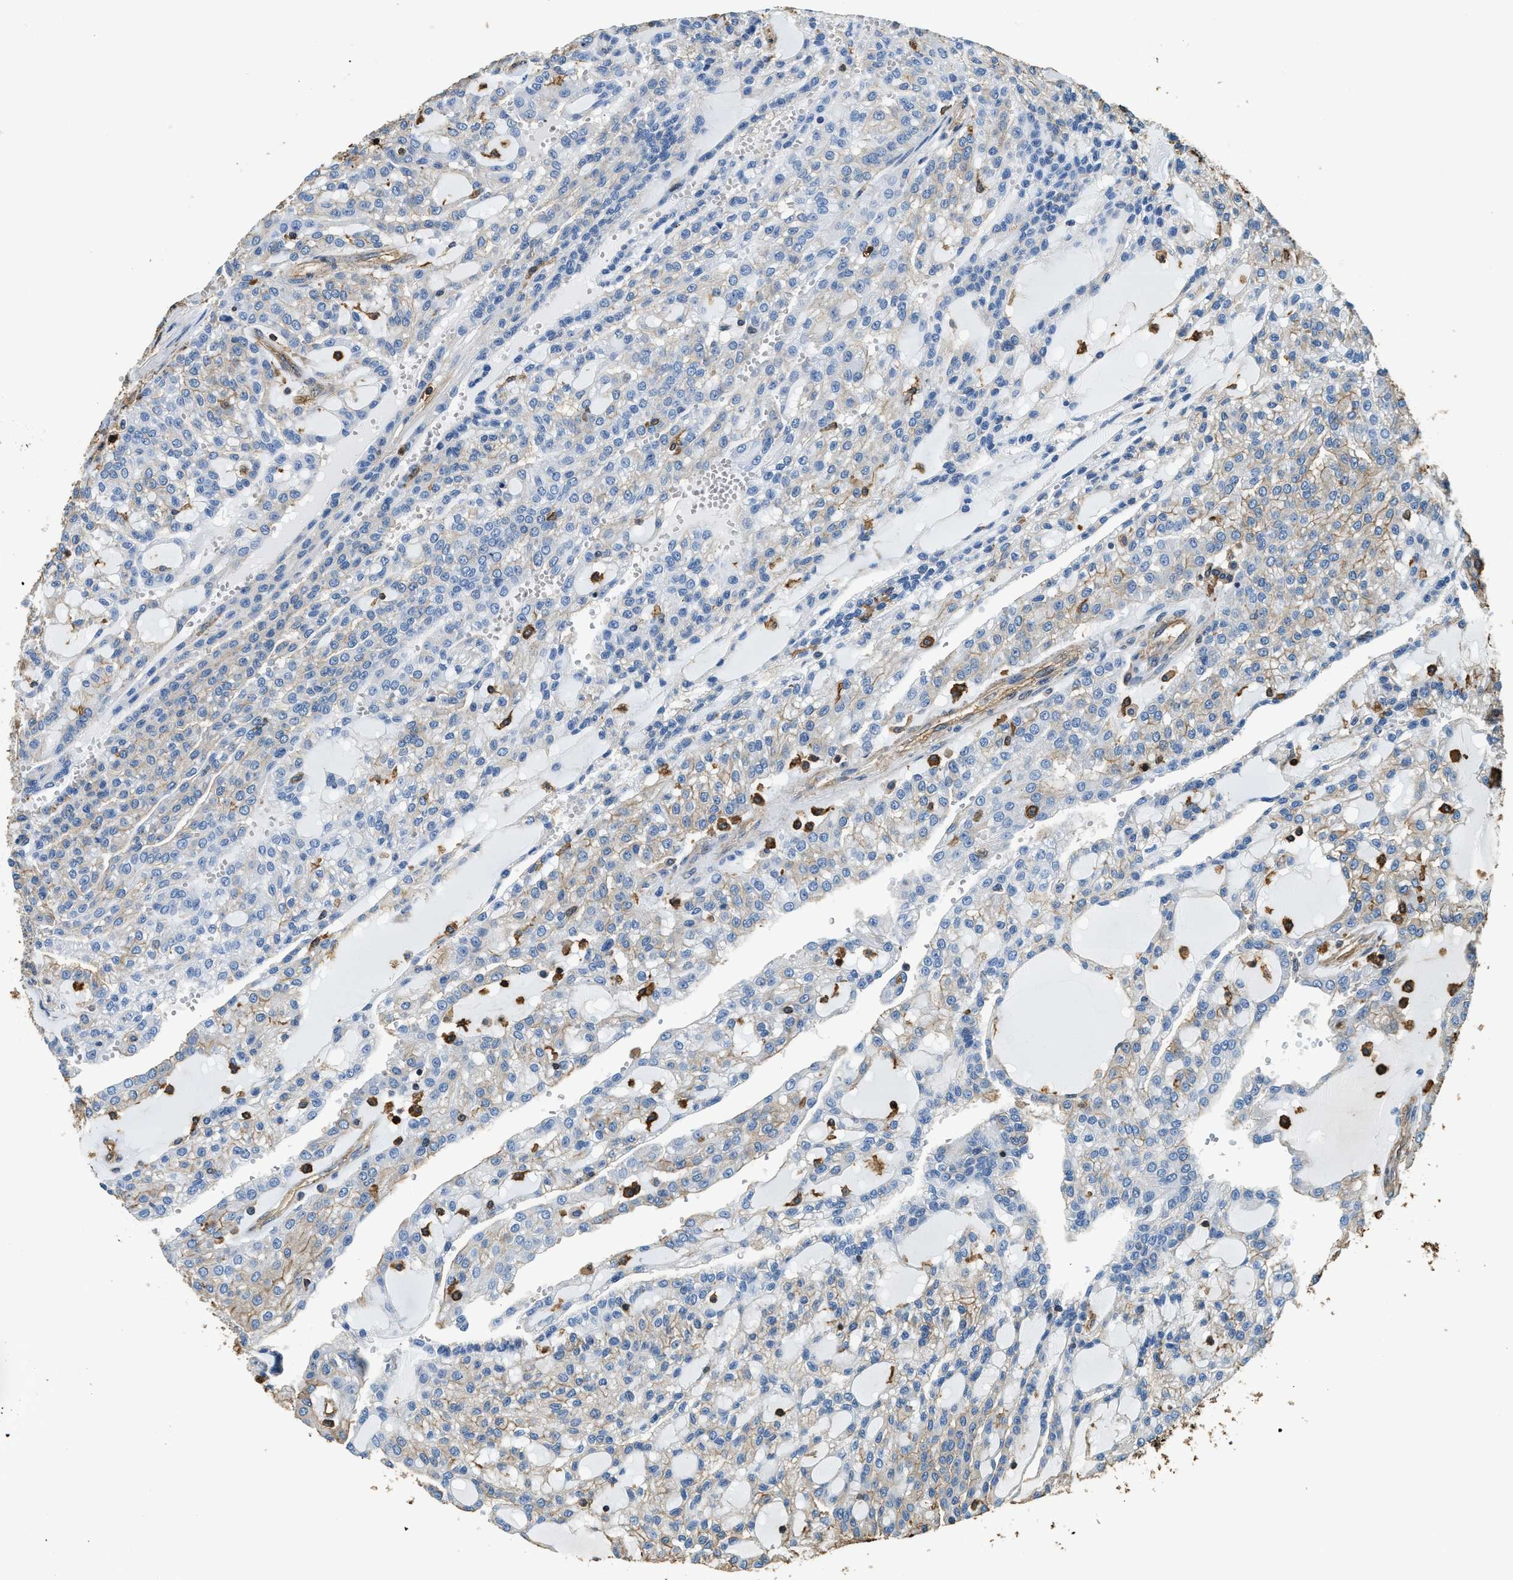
{"staining": {"intensity": "weak", "quantity": "<25%", "location": "cytoplasmic/membranous"}, "tissue": "renal cancer", "cell_type": "Tumor cells", "image_type": "cancer", "snomed": [{"axis": "morphology", "description": "Adenocarcinoma, NOS"}, {"axis": "topography", "description": "Kidney"}], "caption": "Adenocarcinoma (renal) was stained to show a protein in brown. There is no significant staining in tumor cells. (Brightfield microscopy of DAB (3,3'-diaminobenzidine) immunohistochemistry (IHC) at high magnification).", "gene": "ACCS", "patient": {"sex": "male", "age": 63}}